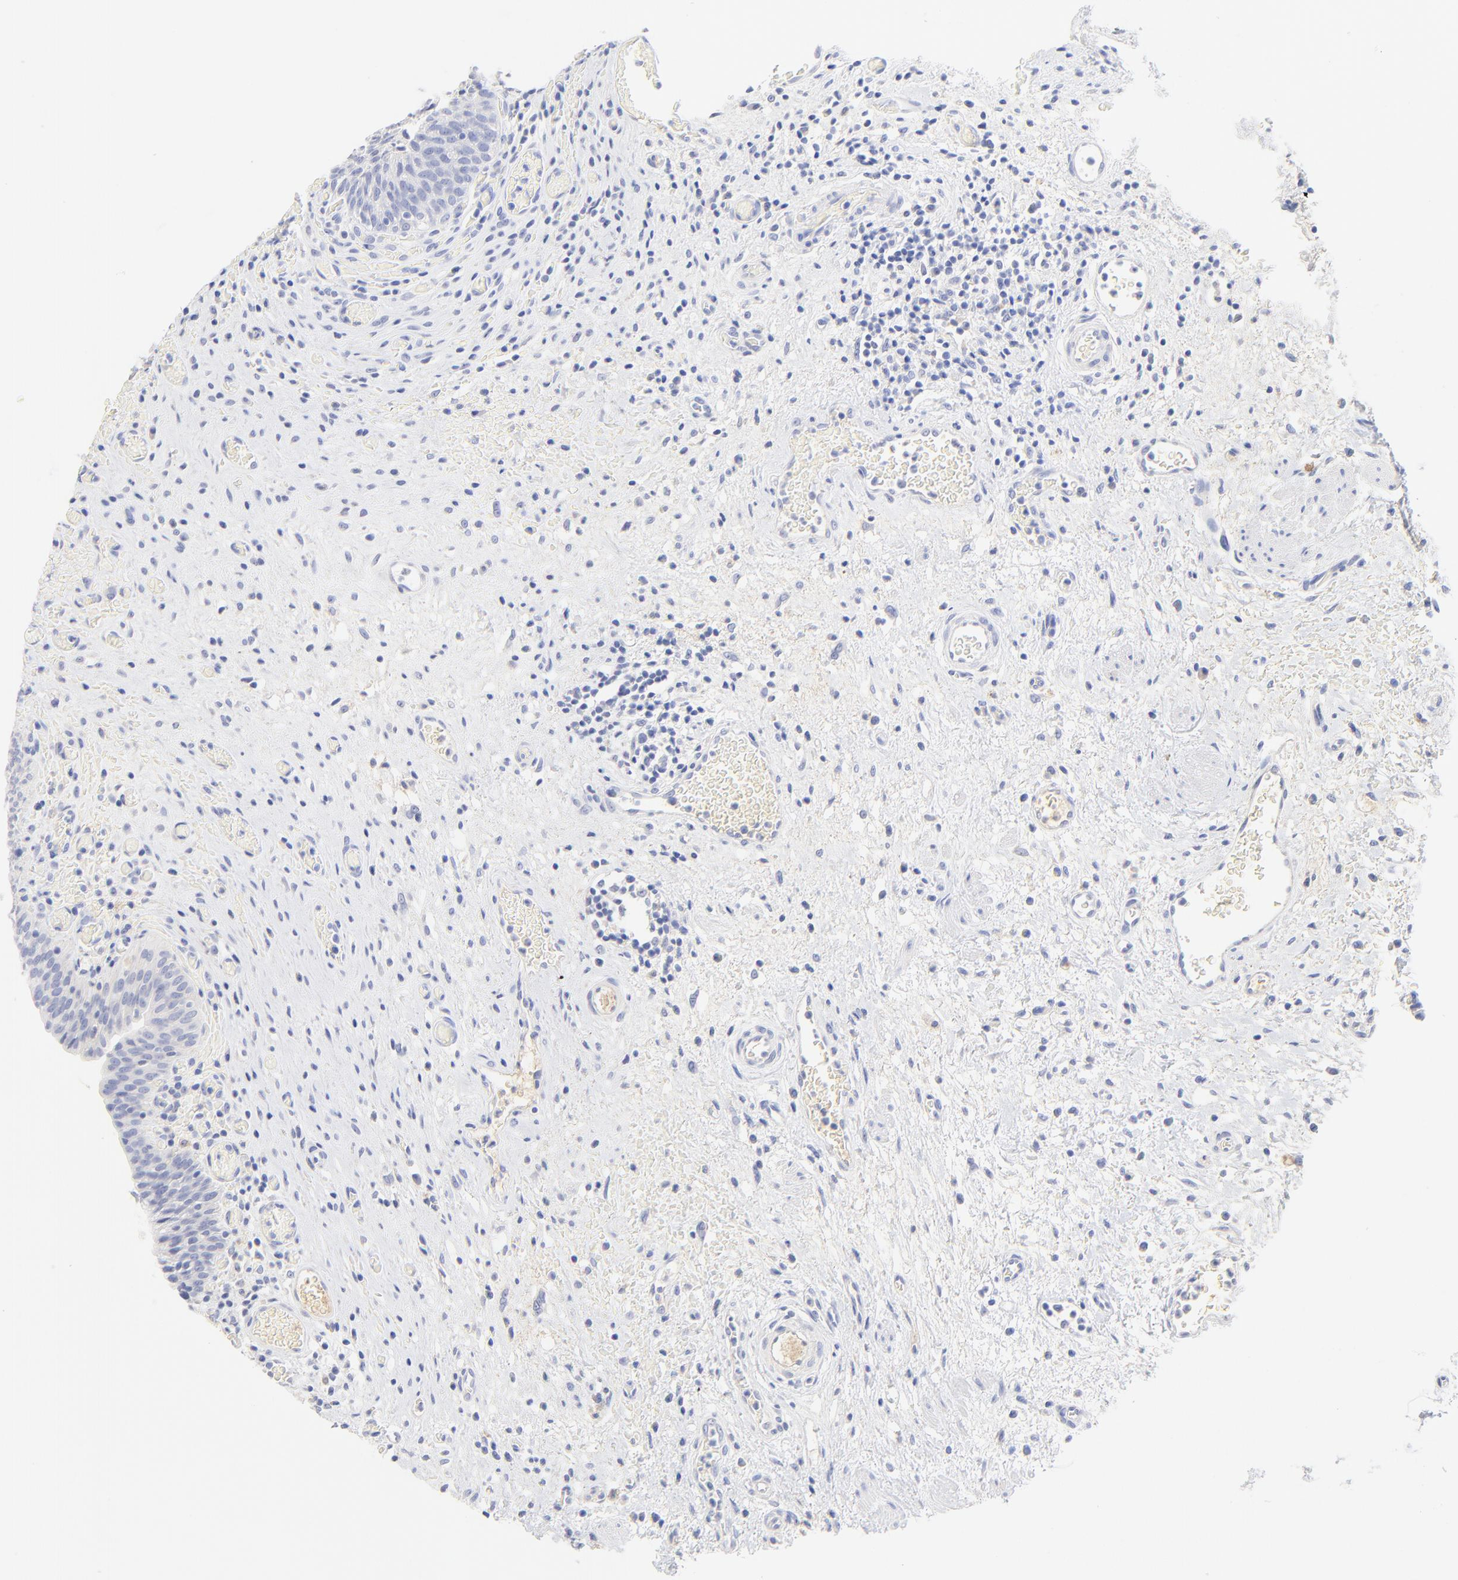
{"staining": {"intensity": "negative", "quantity": "none", "location": "none"}, "tissue": "urinary bladder", "cell_type": "Urothelial cells", "image_type": "normal", "snomed": [{"axis": "morphology", "description": "Normal tissue, NOS"}, {"axis": "morphology", "description": "Urothelial carcinoma, High grade"}, {"axis": "topography", "description": "Urinary bladder"}], "caption": "DAB immunohistochemical staining of benign human urinary bladder demonstrates no significant positivity in urothelial cells. (Stains: DAB (3,3'-diaminobenzidine) immunohistochemistry with hematoxylin counter stain, Microscopy: brightfield microscopy at high magnification).", "gene": "SULT4A1", "patient": {"sex": "male", "age": 51}}